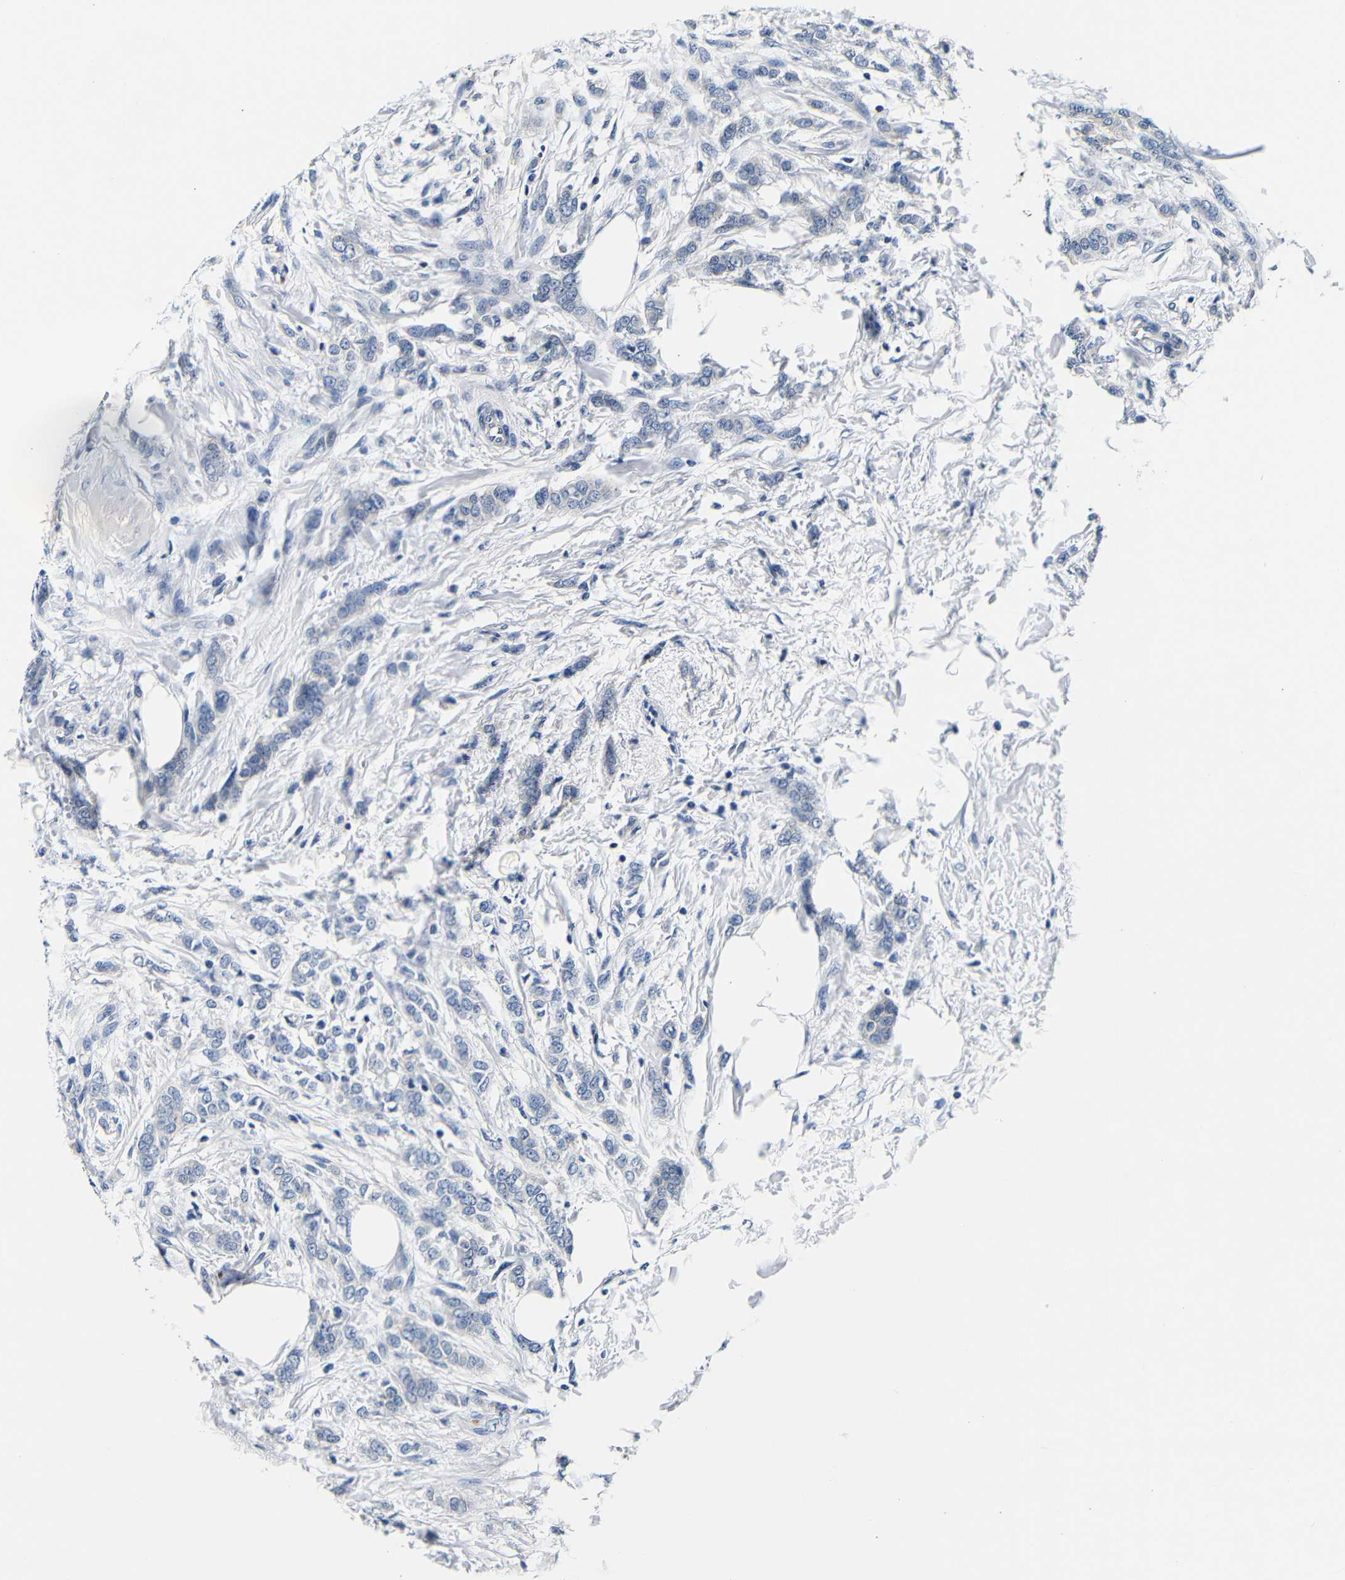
{"staining": {"intensity": "negative", "quantity": "none", "location": "none"}, "tissue": "breast cancer", "cell_type": "Tumor cells", "image_type": "cancer", "snomed": [{"axis": "morphology", "description": "Lobular carcinoma, in situ"}, {"axis": "morphology", "description": "Lobular carcinoma"}, {"axis": "topography", "description": "Breast"}], "caption": "There is no significant staining in tumor cells of breast lobular carcinoma in situ.", "gene": "GP1BA", "patient": {"sex": "female", "age": 41}}